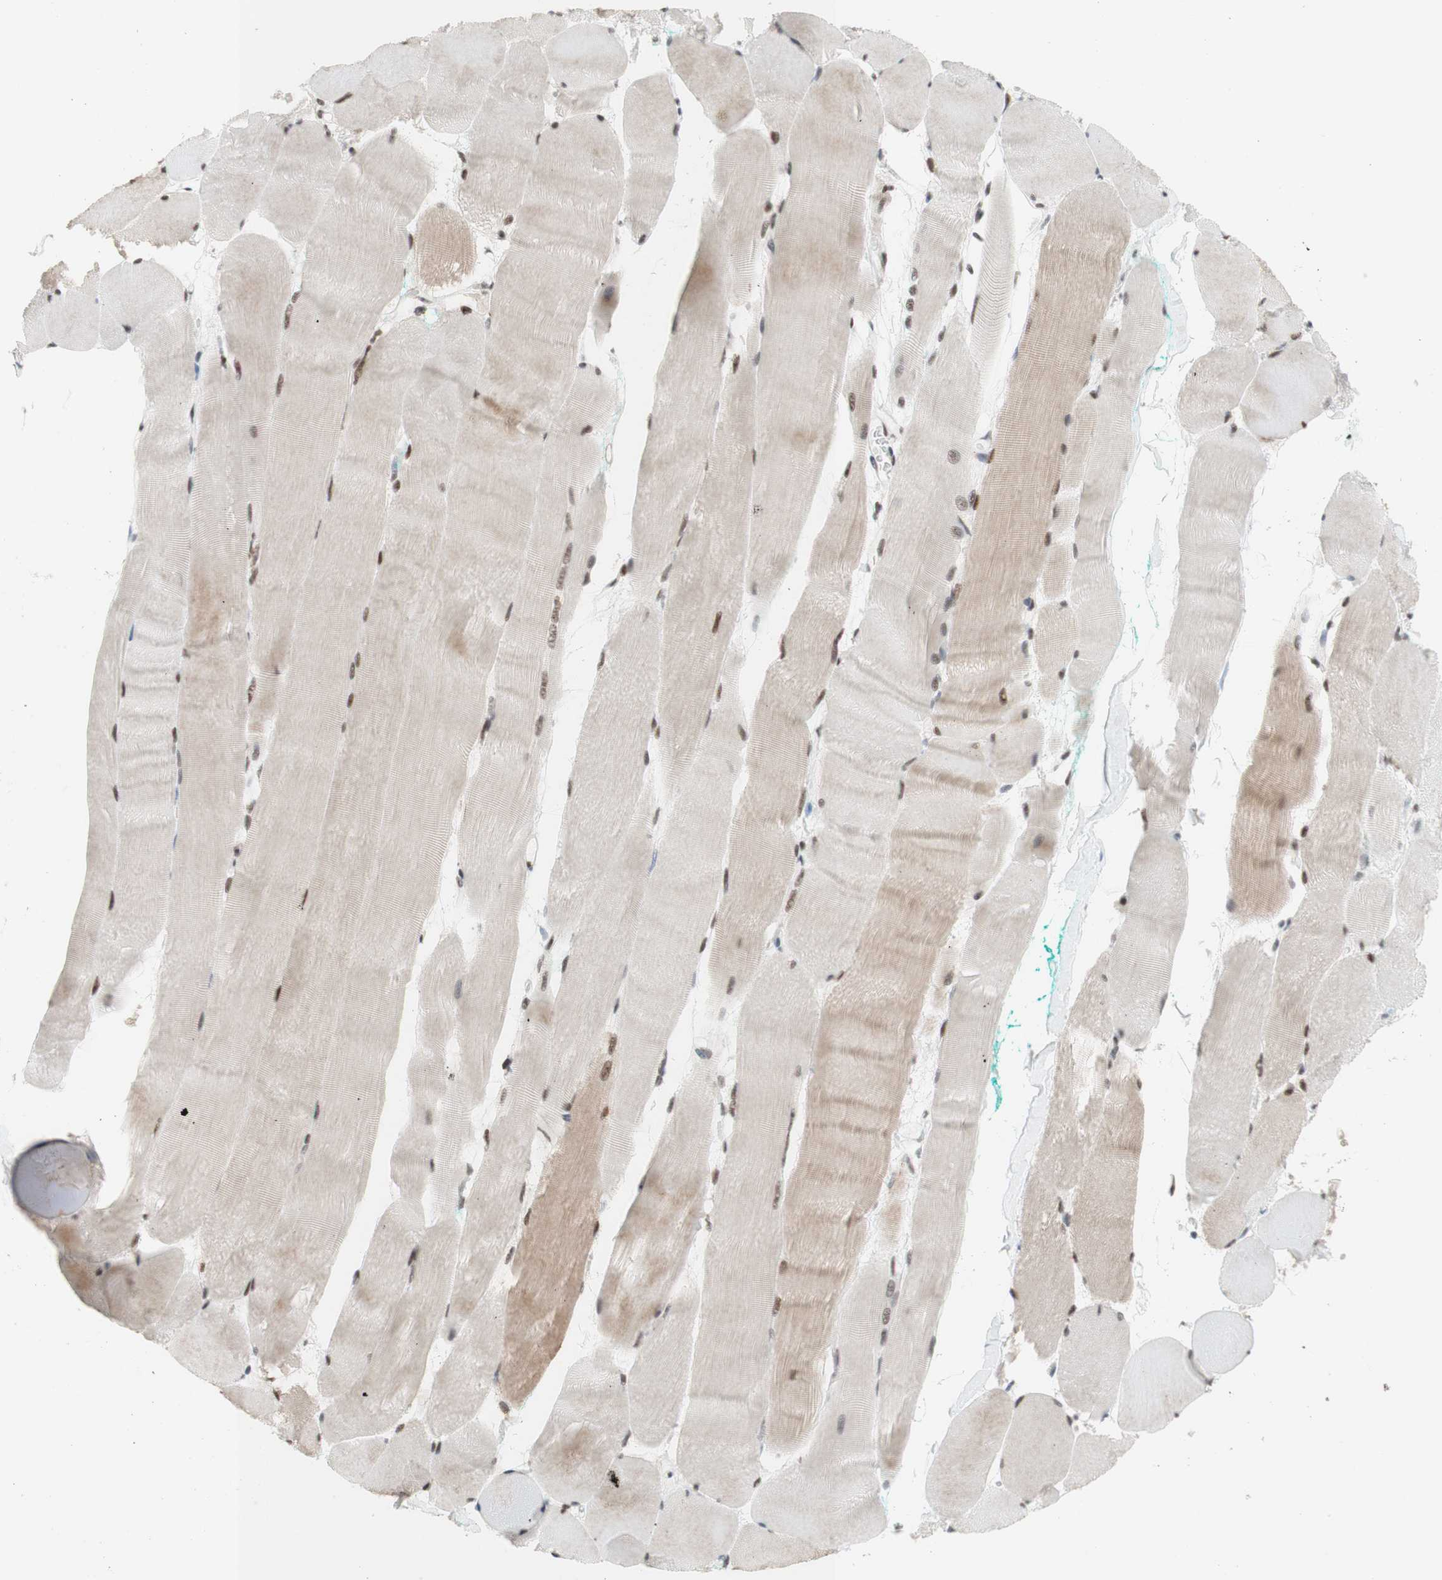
{"staining": {"intensity": "moderate", "quantity": "25%-75%", "location": "cytoplasmic/membranous,nuclear"}, "tissue": "skeletal muscle", "cell_type": "Myocytes", "image_type": "normal", "snomed": [{"axis": "morphology", "description": "Normal tissue, NOS"}, {"axis": "morphology", "description": "Squamous cell carcinoma, NOS"}, {"axis": "topography", "description": "Skeletal muscle"}], "caption": "An image showing moderate cytoplasmic/membranous,nuclear staining in approximately 25%-75% of myocytes in benign skeletal muscle, as visualized by brown immunohistochemical staining.", "gene": "PRPF19", "patient": {"sex": "male", "age": 51}}